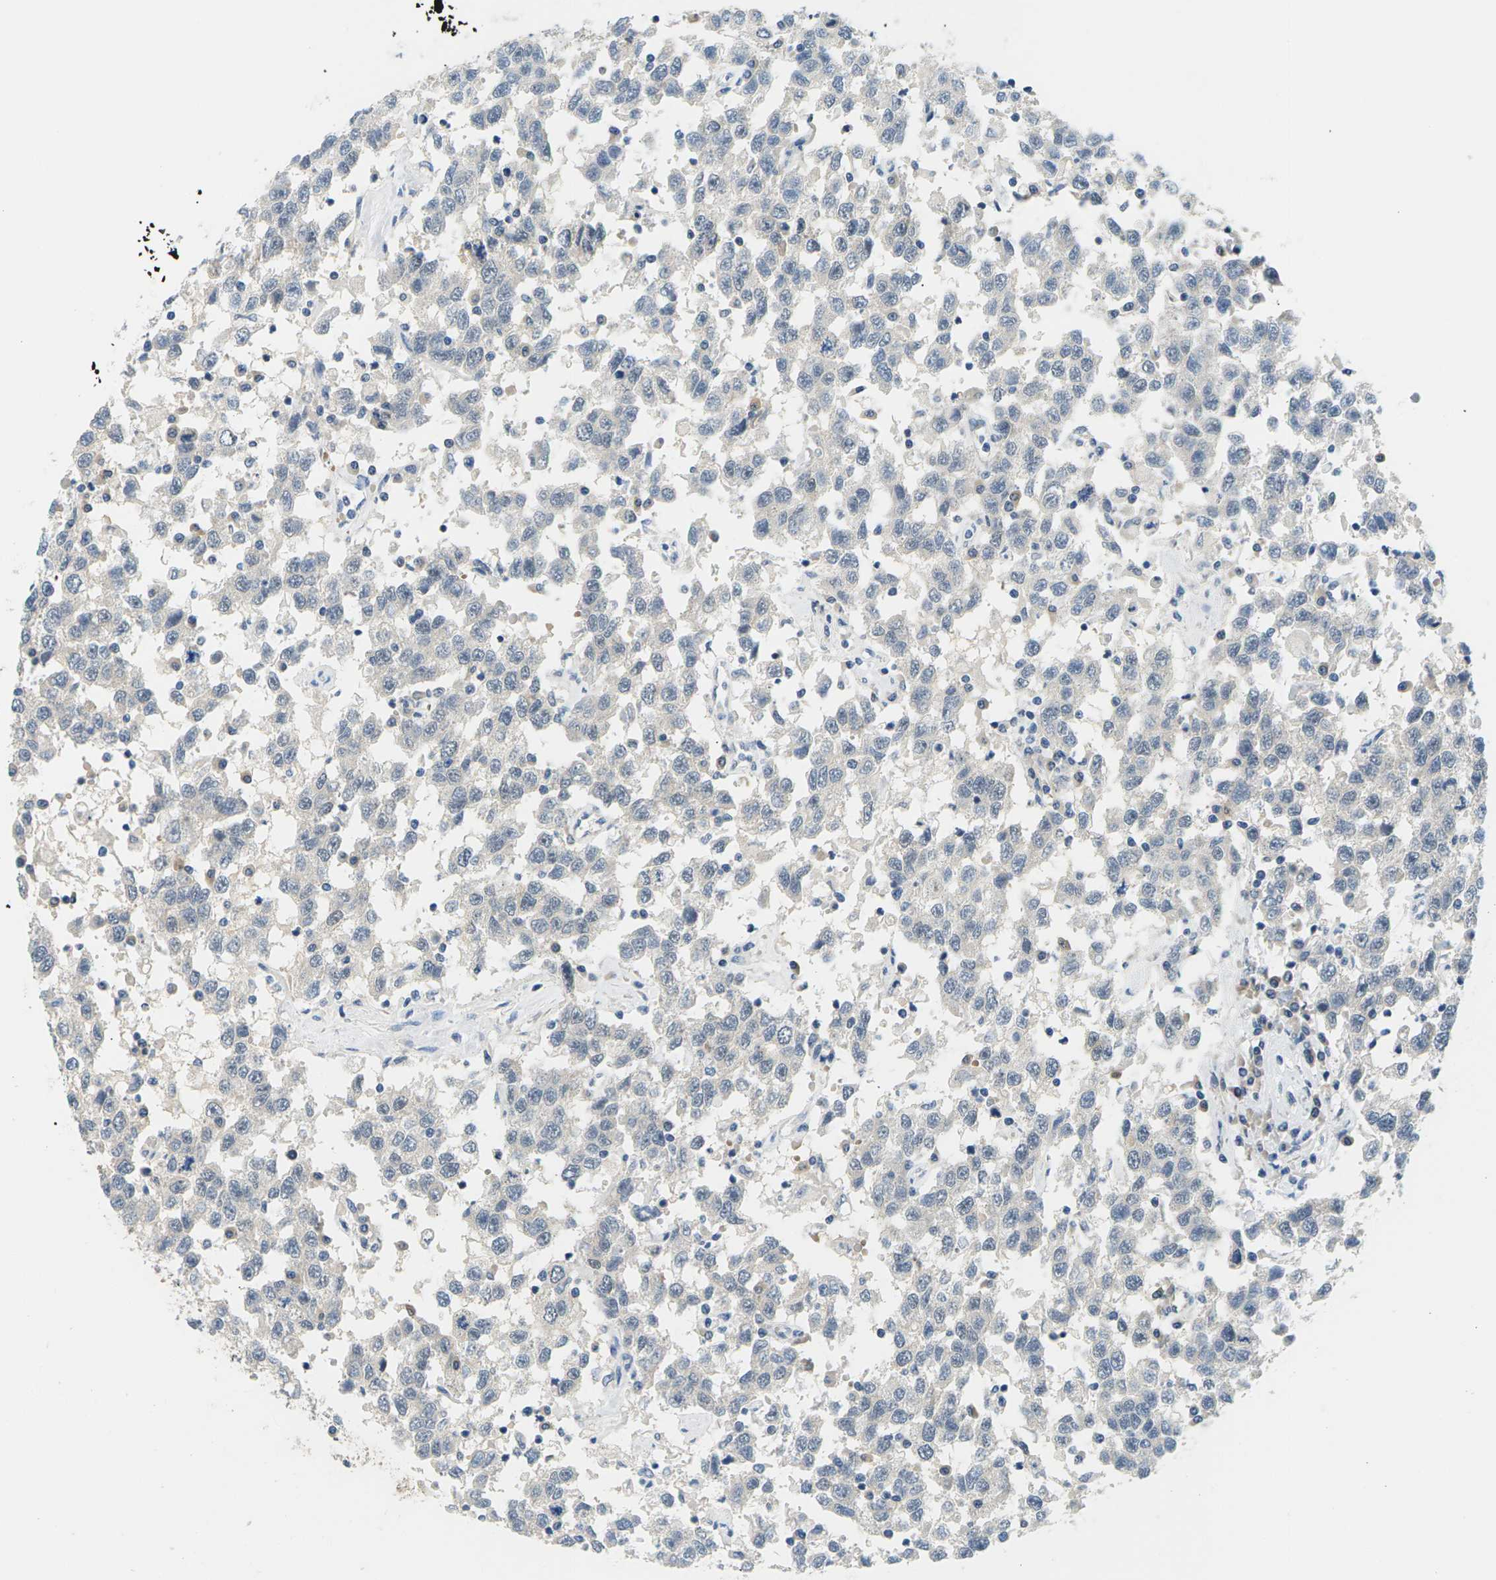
{"staining": {"intensity": "negative", "quantity": "none", "location": "none"}, "tissue": "testis cancer", "cell_type": "Tumor cells", "image_type": "cancer", "snomed": [{"axis": "morphology", "description": "Seminoma, NOS"}, {"axis": "topography", "description": "Testis"}], "caption": "The micrograph shows no staining of tumor cells in testis seminoma.", "gene": "PSAT1", "patient": {"sex": "male", "age": 41}}